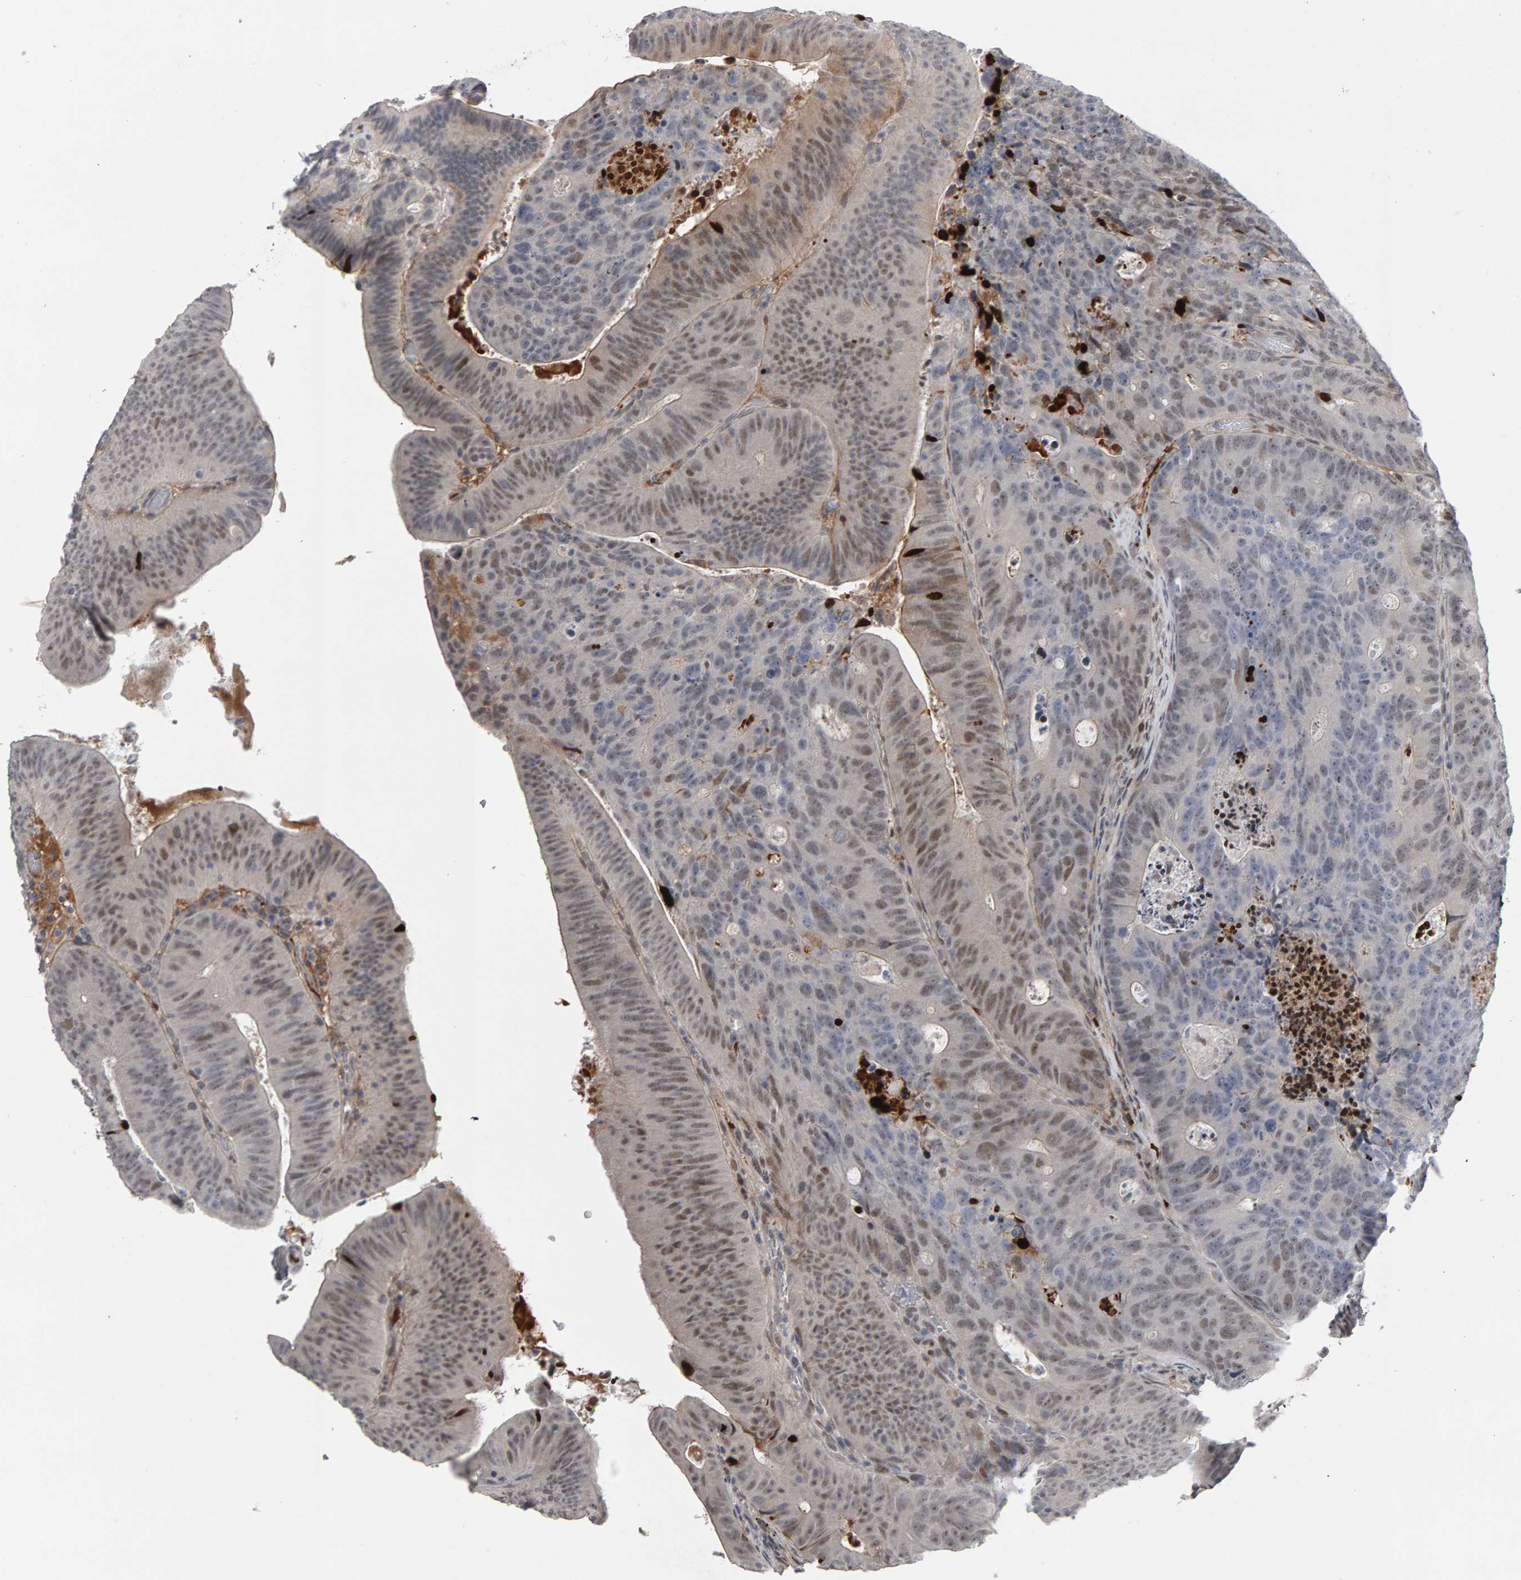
{"staining": {"intensity": "weak", "quantity": ">75%", "location": "nuclear"}, "tissue": "colorectal cancer", "cell_type": "Tumor cells", "image_type": "cancer", "snomed": [{"axis": "morphology", "description": "Adenocarcinoma, NOS"}, {"axis": "topography", "description": "Colon"}], "caption": "Immunohistochemistry staining of colorectal cancer, which reveals low levels of weak nuclear positivity in approximately >75% of tumor cells indicating weak nuclear protein expression. The staining was performed using DAB (3,3'-diaminobenzidine) (brown) for protein detection and nuclei were counterstained in hematoxylin (blue).", "gene": "IPO8", "patient": {"sex": "male", "age": 87}}